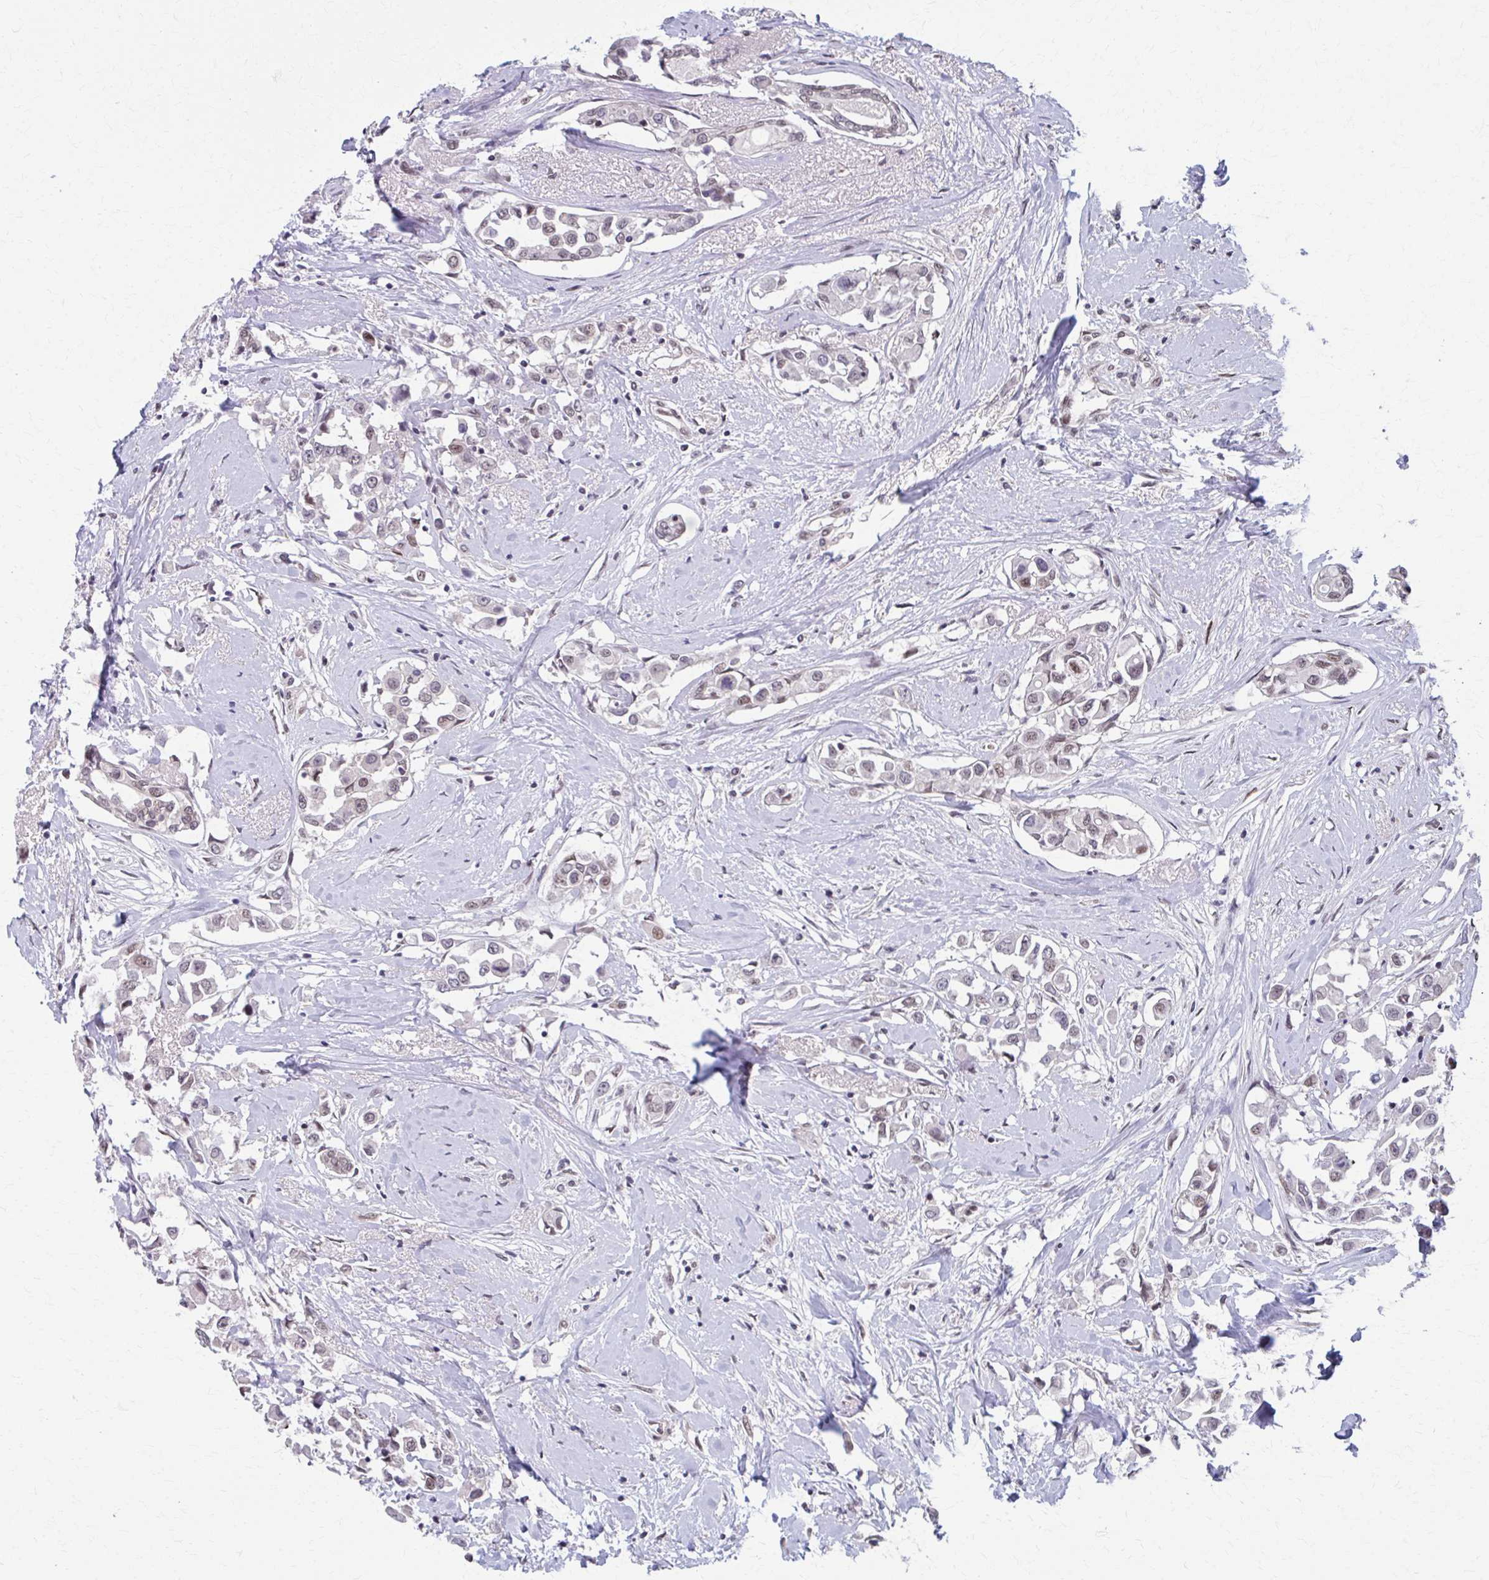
{"staining": {"intensity": "weak", "quantity": "25%-75%", "location": "nuclear"}, "tissue": "breast cancer", "cell_type": "Tumor cells", "image_type": "cancer", "snomed": [{"axis": "morphology", "description": "Duct carcinoma"}, {"axis": "topography", "description": "Breast"}], "caption": "High-power microscopy captured an IHC histopathology image of breast cancer, revealing weak nuclear staining in approximately 25%-75% of tumor cells. (Brightfield microscopy of DAB IHC at high magnification).", "gene": "SETBP1", "patient": {"sex": "female", "age": 61}}